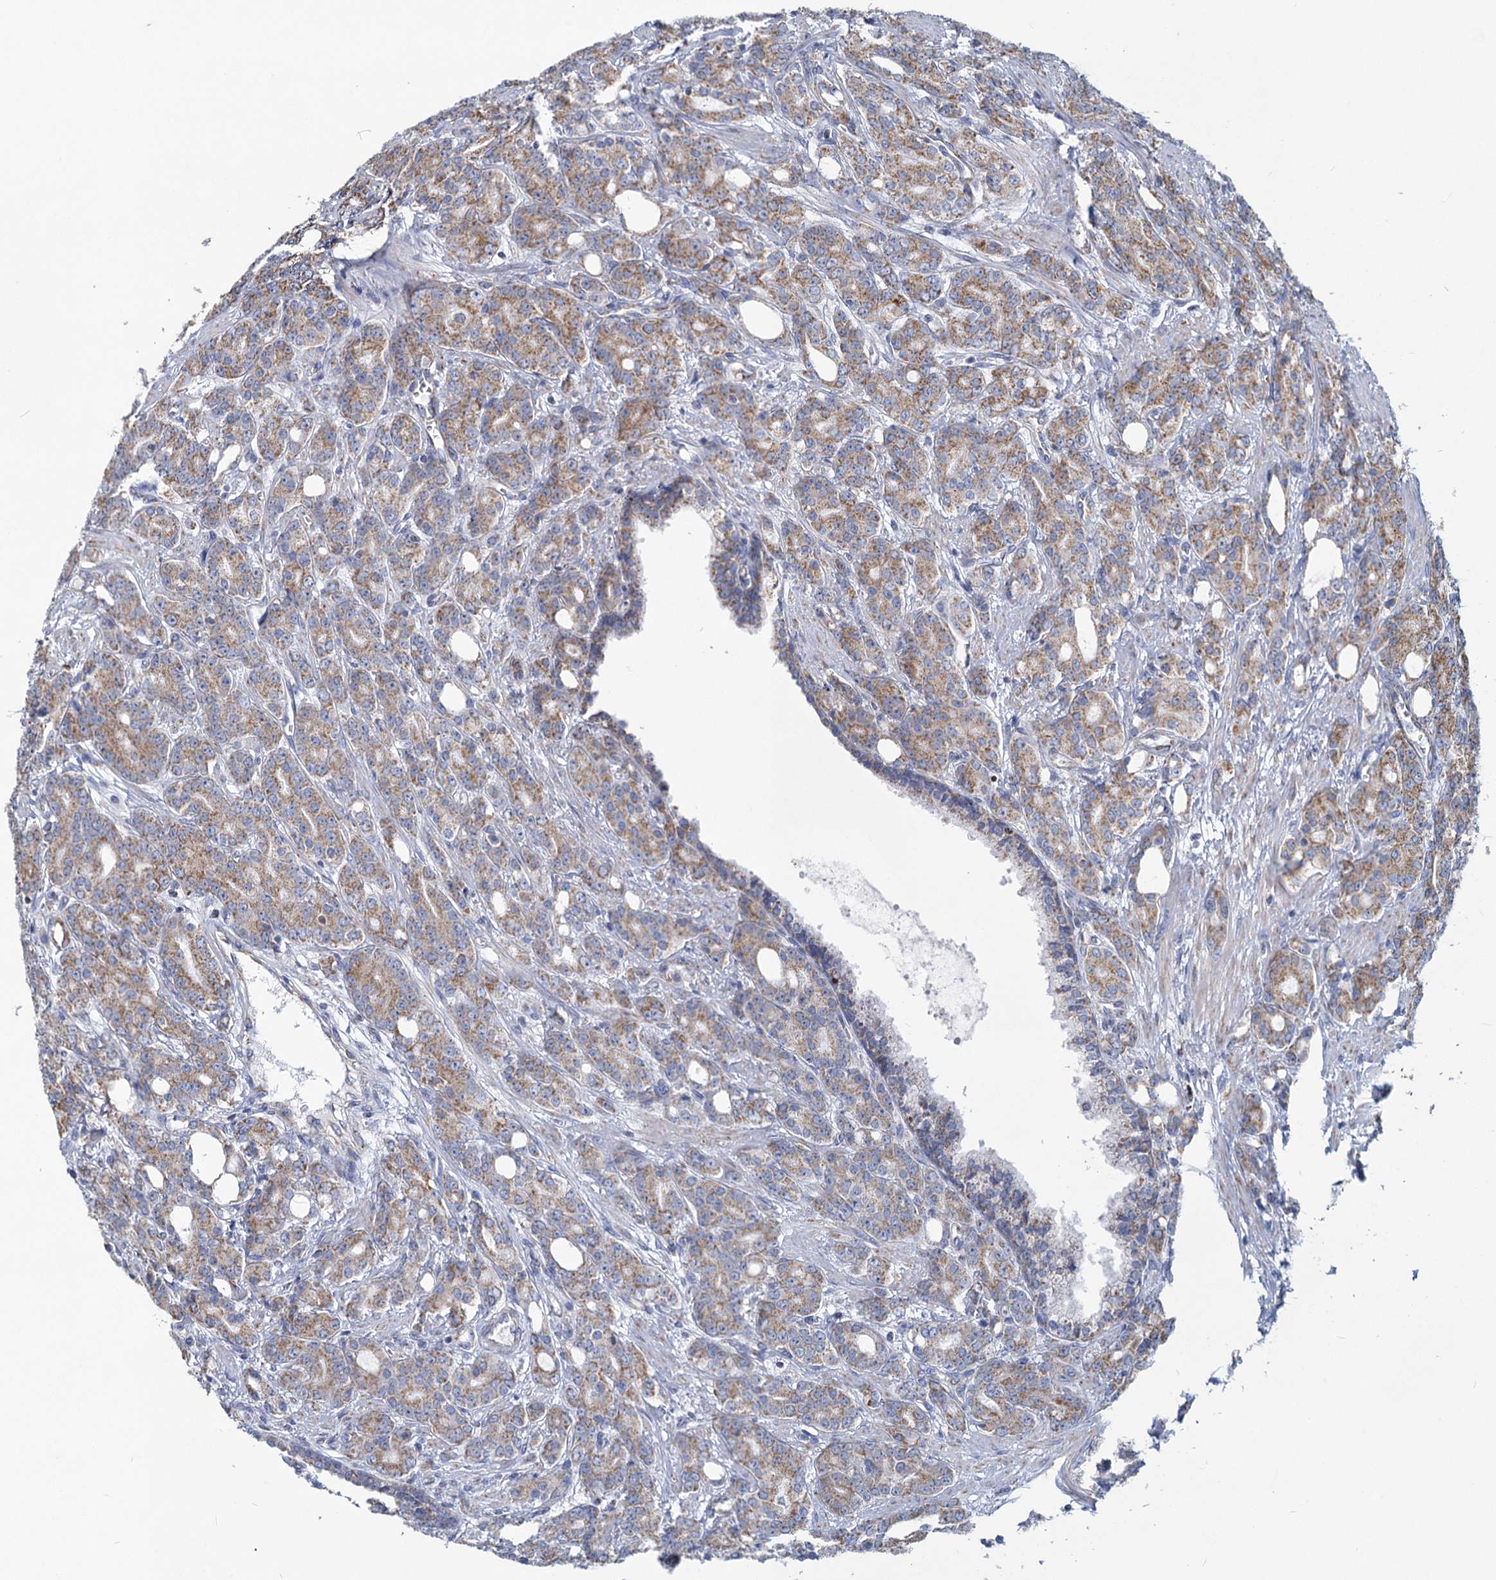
{"staining": {"intensity": "moderate", "quantity": ">75%", "location": "cytoplasmic/membranous"}, "tissue": "prostate cancer", "cell_type": "Tumor cells", "image_type": "cancer", "snomed": [{"axis": "morphology", "description": "Adenocarcinoma, High grade"}, {"axis": "topography", "description": "Prostate"}], "caption": "A brown stain labels moderate cytoplasmic/membranous staining of a protein in prostate cancer (high-grade adenocarcinoma) tumor cells.", "gene": "NDUFC2", "patient": {"sex": "male", "age": 62}}